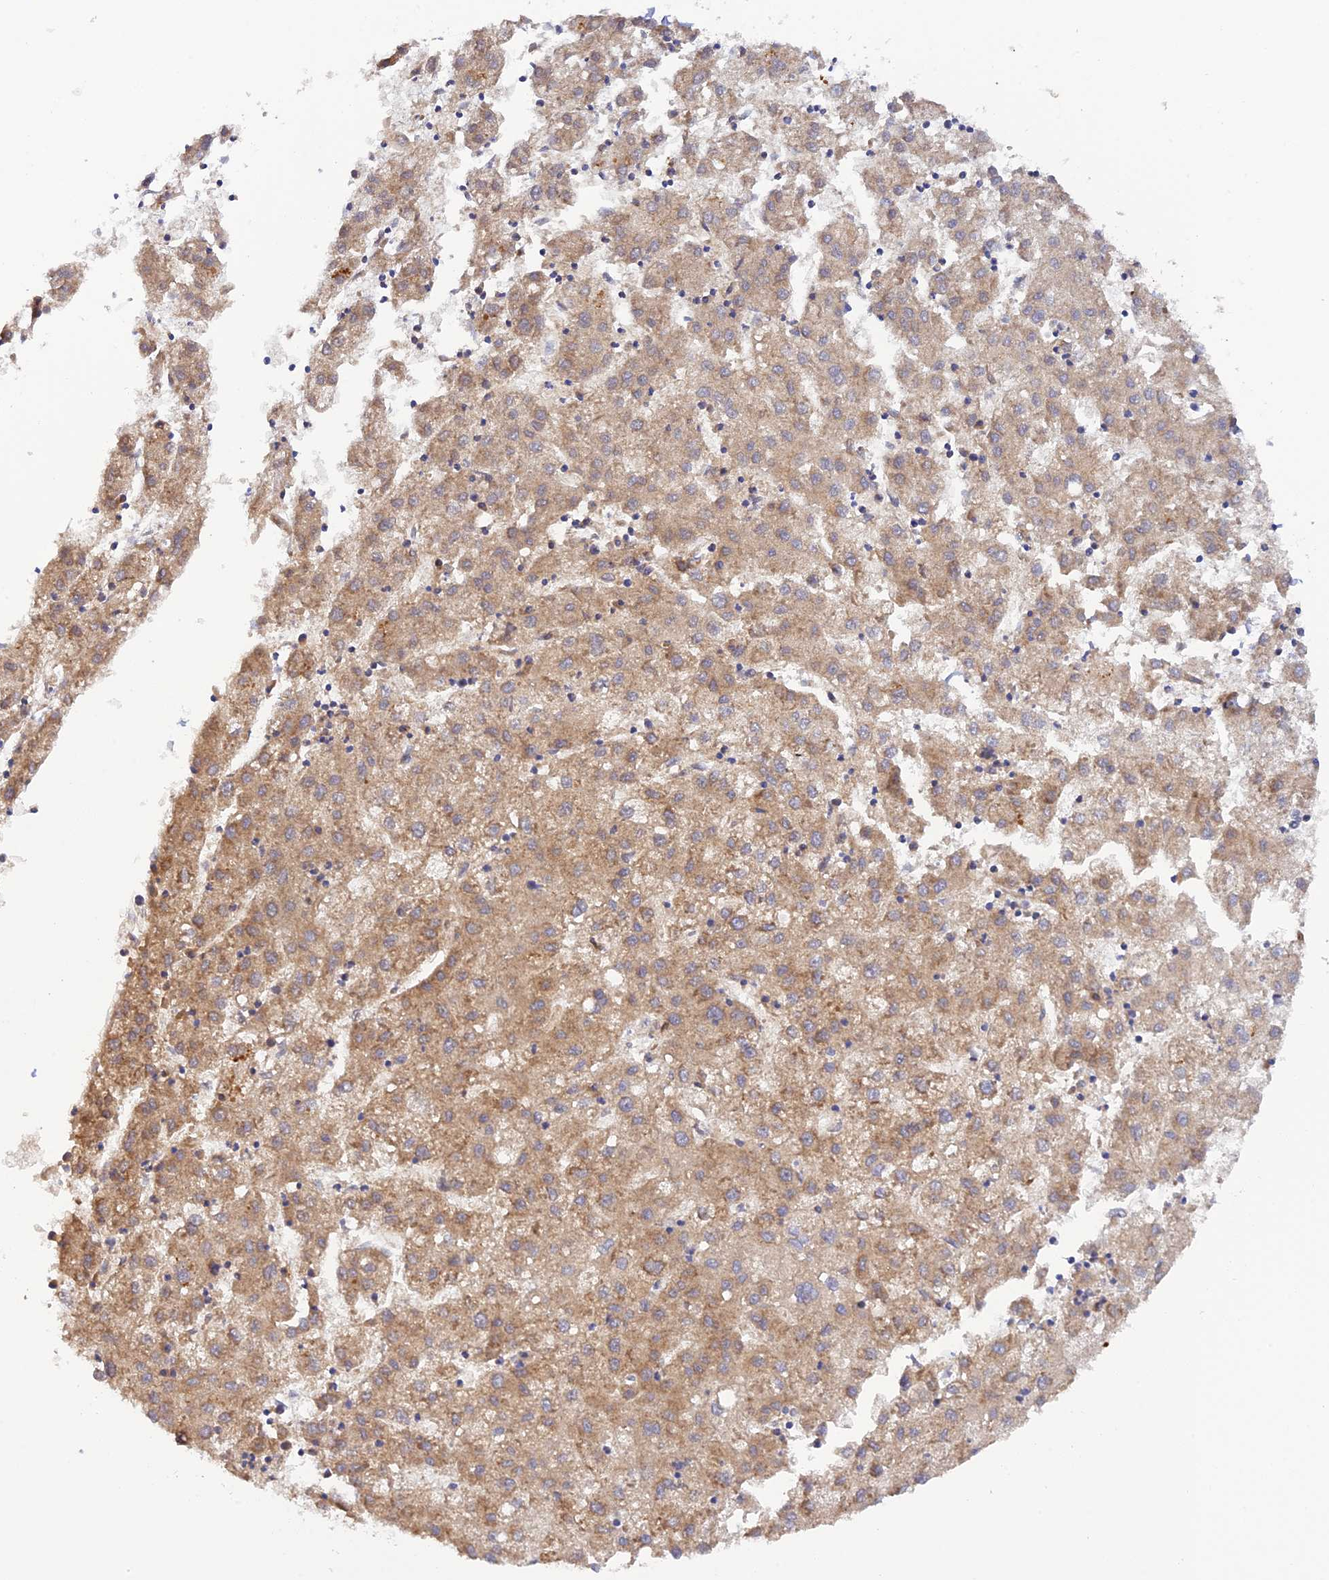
{"staining": {"intensity": "weak", "quantity": "25%-75%", "location": "cytoplasmic/membranous"}, "tissue": "liver cancer", "cell_type": "Tumor cells", "image_type": "cancer", "snomed": [{"axis": "morphology", "description": "Carcinoma, Hepatocellular, NOS"}, {"axis": "topography", "description": "Liver"}], "caption": "The photomicrograph exhibits immunohistochemical staining of liver cancer. There is weak cytoplasmic/membranous staining is seen in approximately 25%-75% of tumor cells.", "gene": "P3H3", "patient": {"sex": "male", "age": 72}}